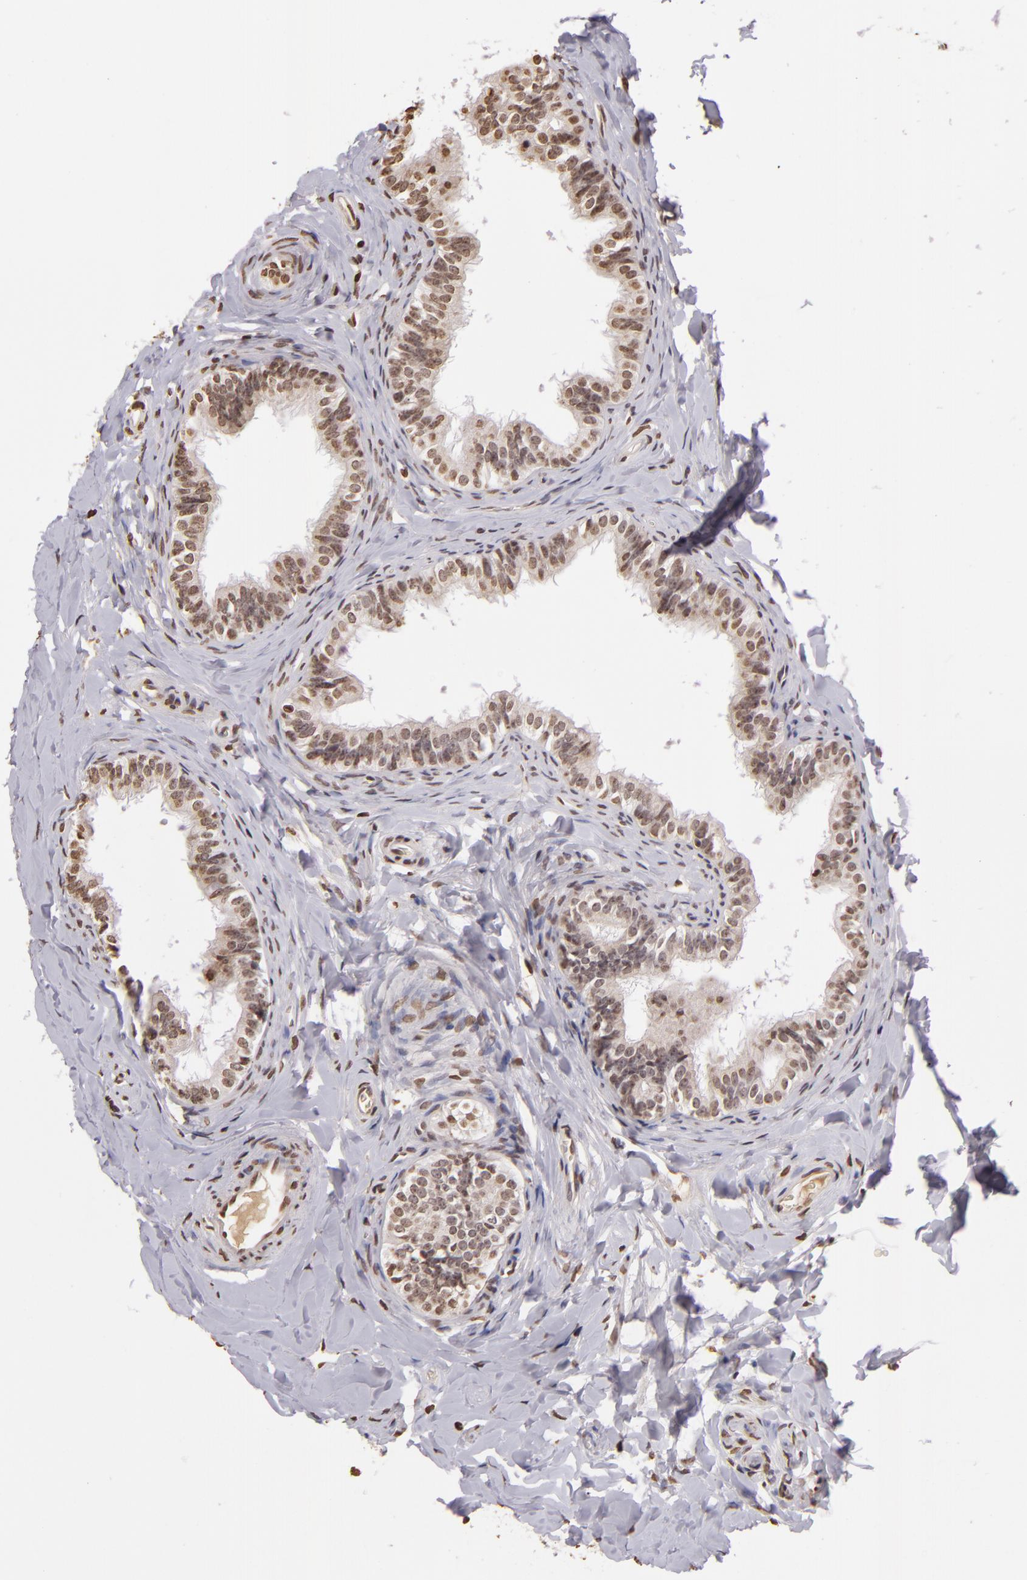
{"staining": {"intensity": "moderate", "quantity": ">75%", "location": "nuclear"}, "tissue": "epididymis", "cell_type": "Glandular cells", "image_type": "normal", "snomed": [{"axis": "morphology", "description": "Normal tissue, NOS"}, {"axis": "topography", "description": "Epididymis"}], "caption": "A high-resolution micrograph shows immunohistochemistry (IHC) staining of unremarkable epididymis, which displays moderate nuclear expression in approximately >75% of glandular cells.", "gene": "THRB", "patient": {"sex": "male", "age": 26}}